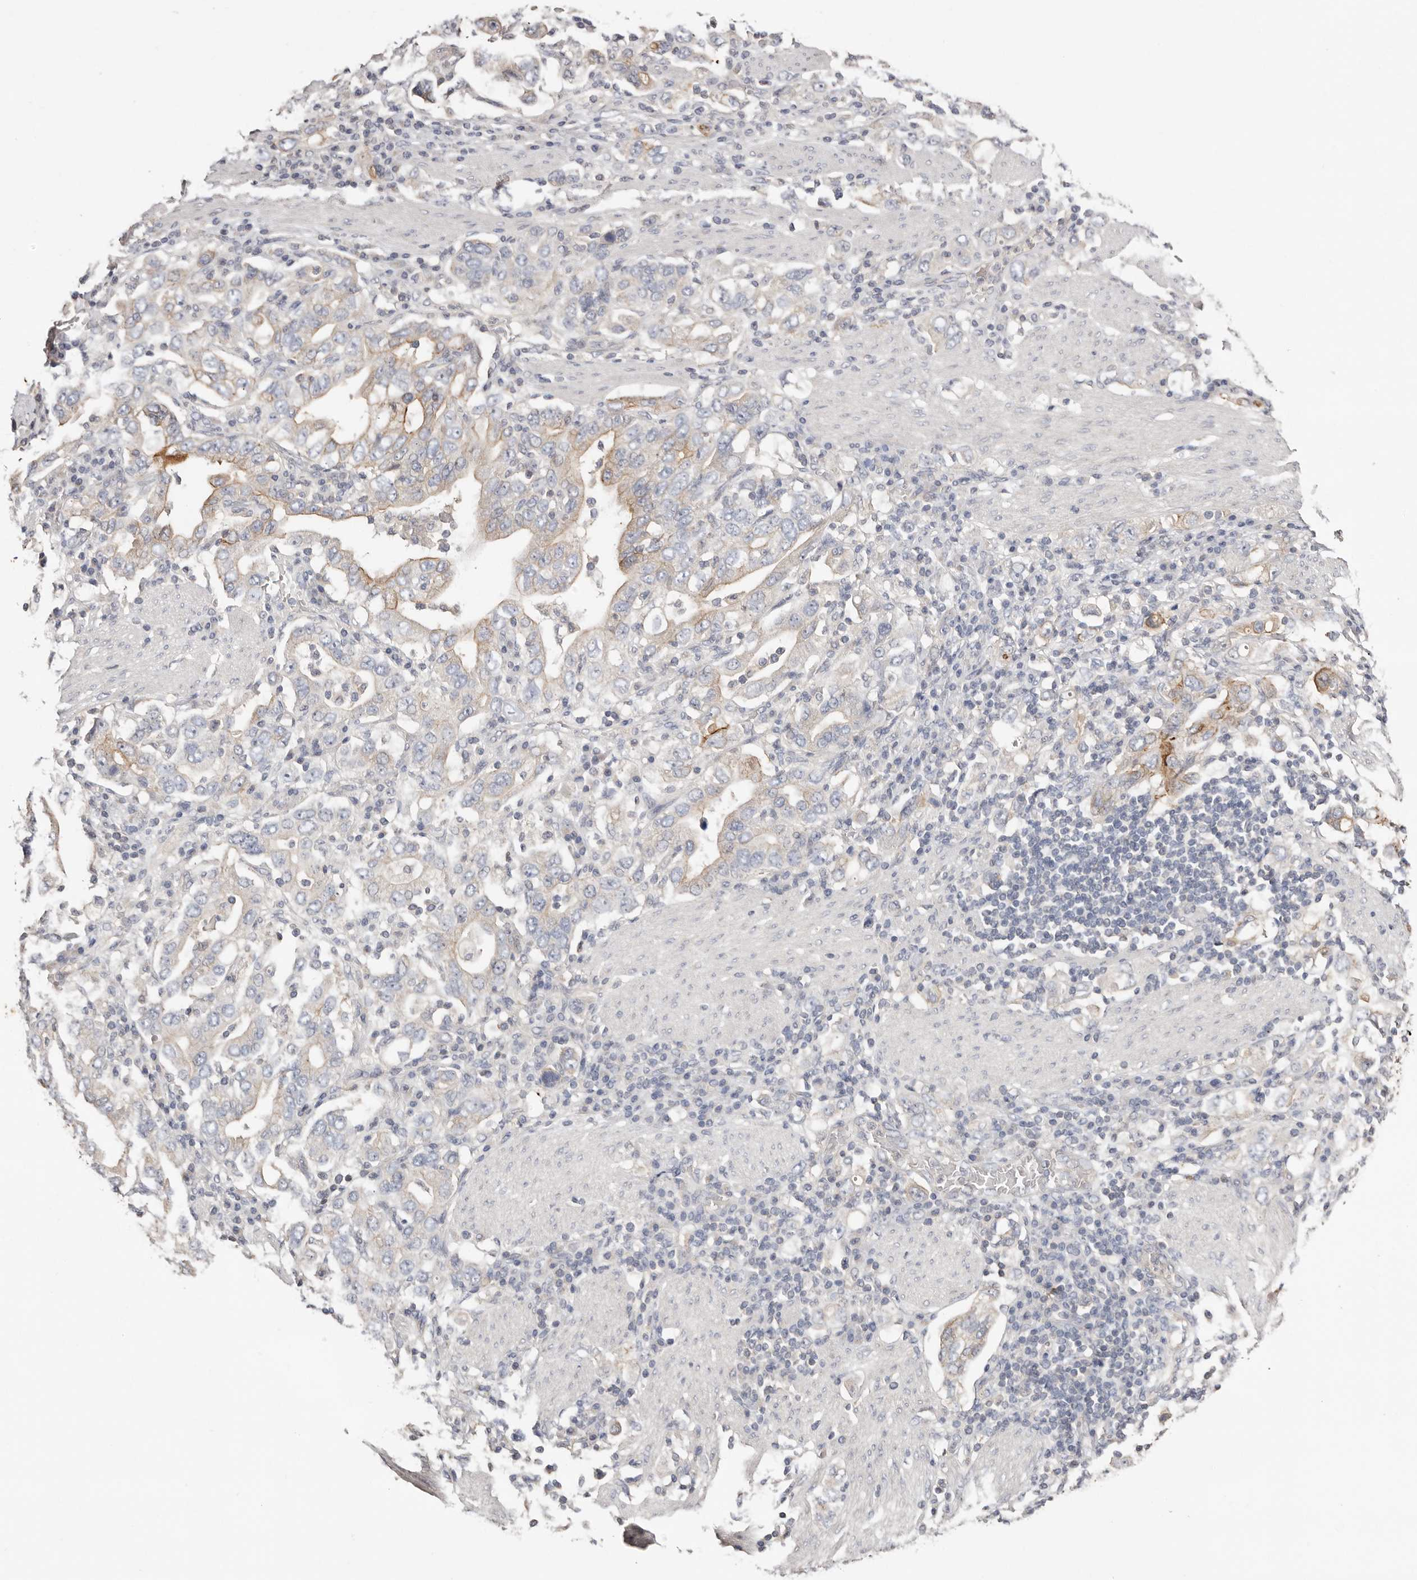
{"staining": {"intensity": "moderate", "quantity": "<25%", "location": "cytoplasmic/membranous"}, "tissue": "stomach cancer", "cell_type": "Tumor cells", "image_type": "cancer", "snomed": [{"axis": "morphology", "description": "Adenocarcinoma, NOS"}, {"axis": "topography", "description": "Stomach, upper"}], "caption": "The photomicrograph reveals immunohistochemical staining of stomach adenocarcinoma. There is moderate cytoplasmic/membranous staining is seen in approximately <25% of tumor cells.", "gene": "S100A14", "patient": {"sex": "male", "age": 62}}